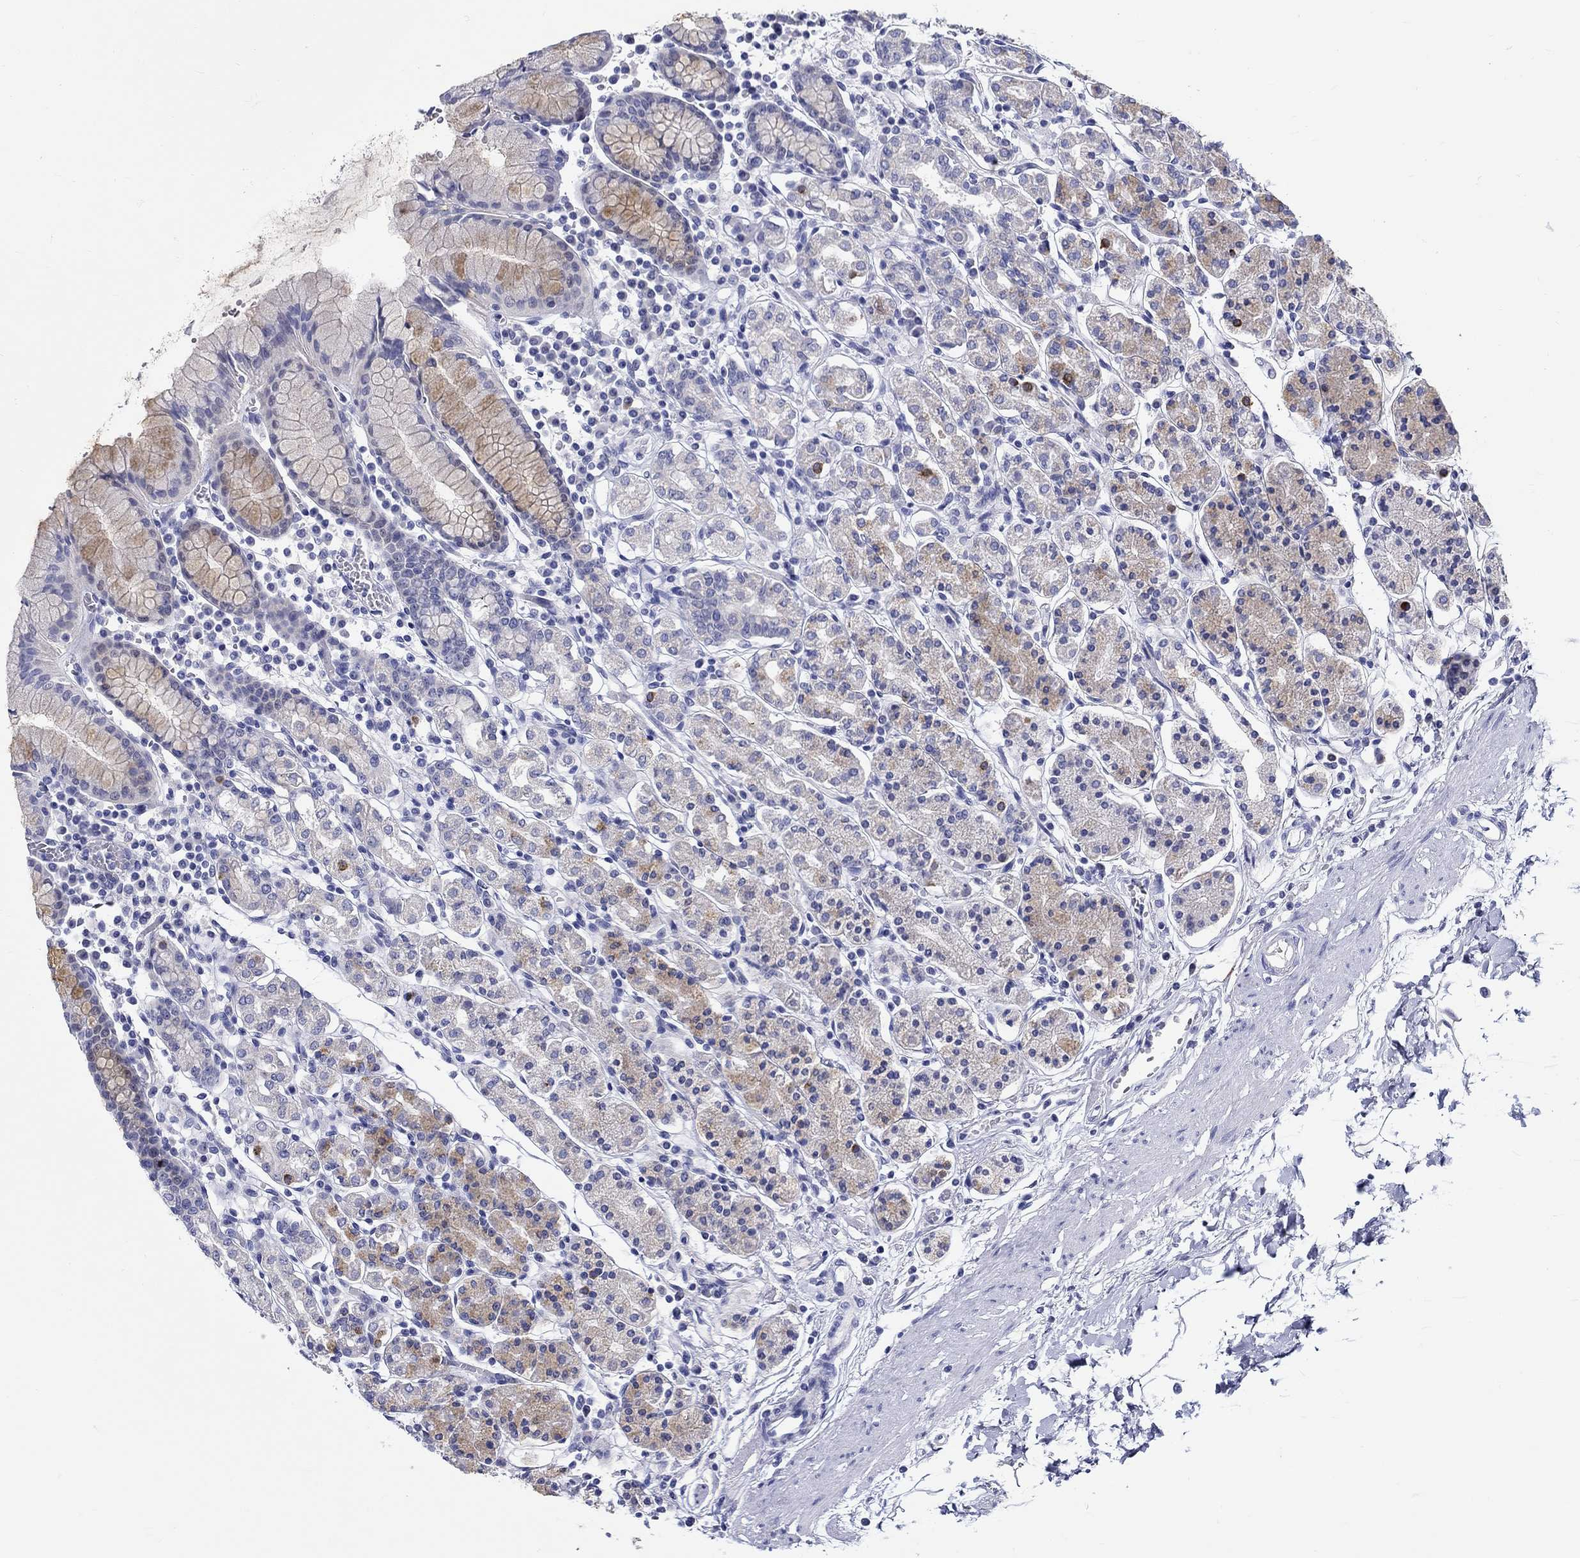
{"staining": {"intensity": "weak", "quantity": "<25%", "location": "cytoplasmic/membranous"}, "tissue": "stomach", "cell_type": "Glandular cells", "image_type": "normal", "snomed": [{"axis": "morphology", "description": "Normal tissue, NOS"}, {"axis": "topography", "description": "Stomach, upper"}, {"axis": "topography", "description": "Stomach"}], "caption": "Glandular cells show no significant expression in normal stomach. The staining is performed using DAB brown chromogen with nuclei counter-stained in using hematoxylin.", "gene": "CRYGS", "patient": {"sex": "male", "age": 62}}